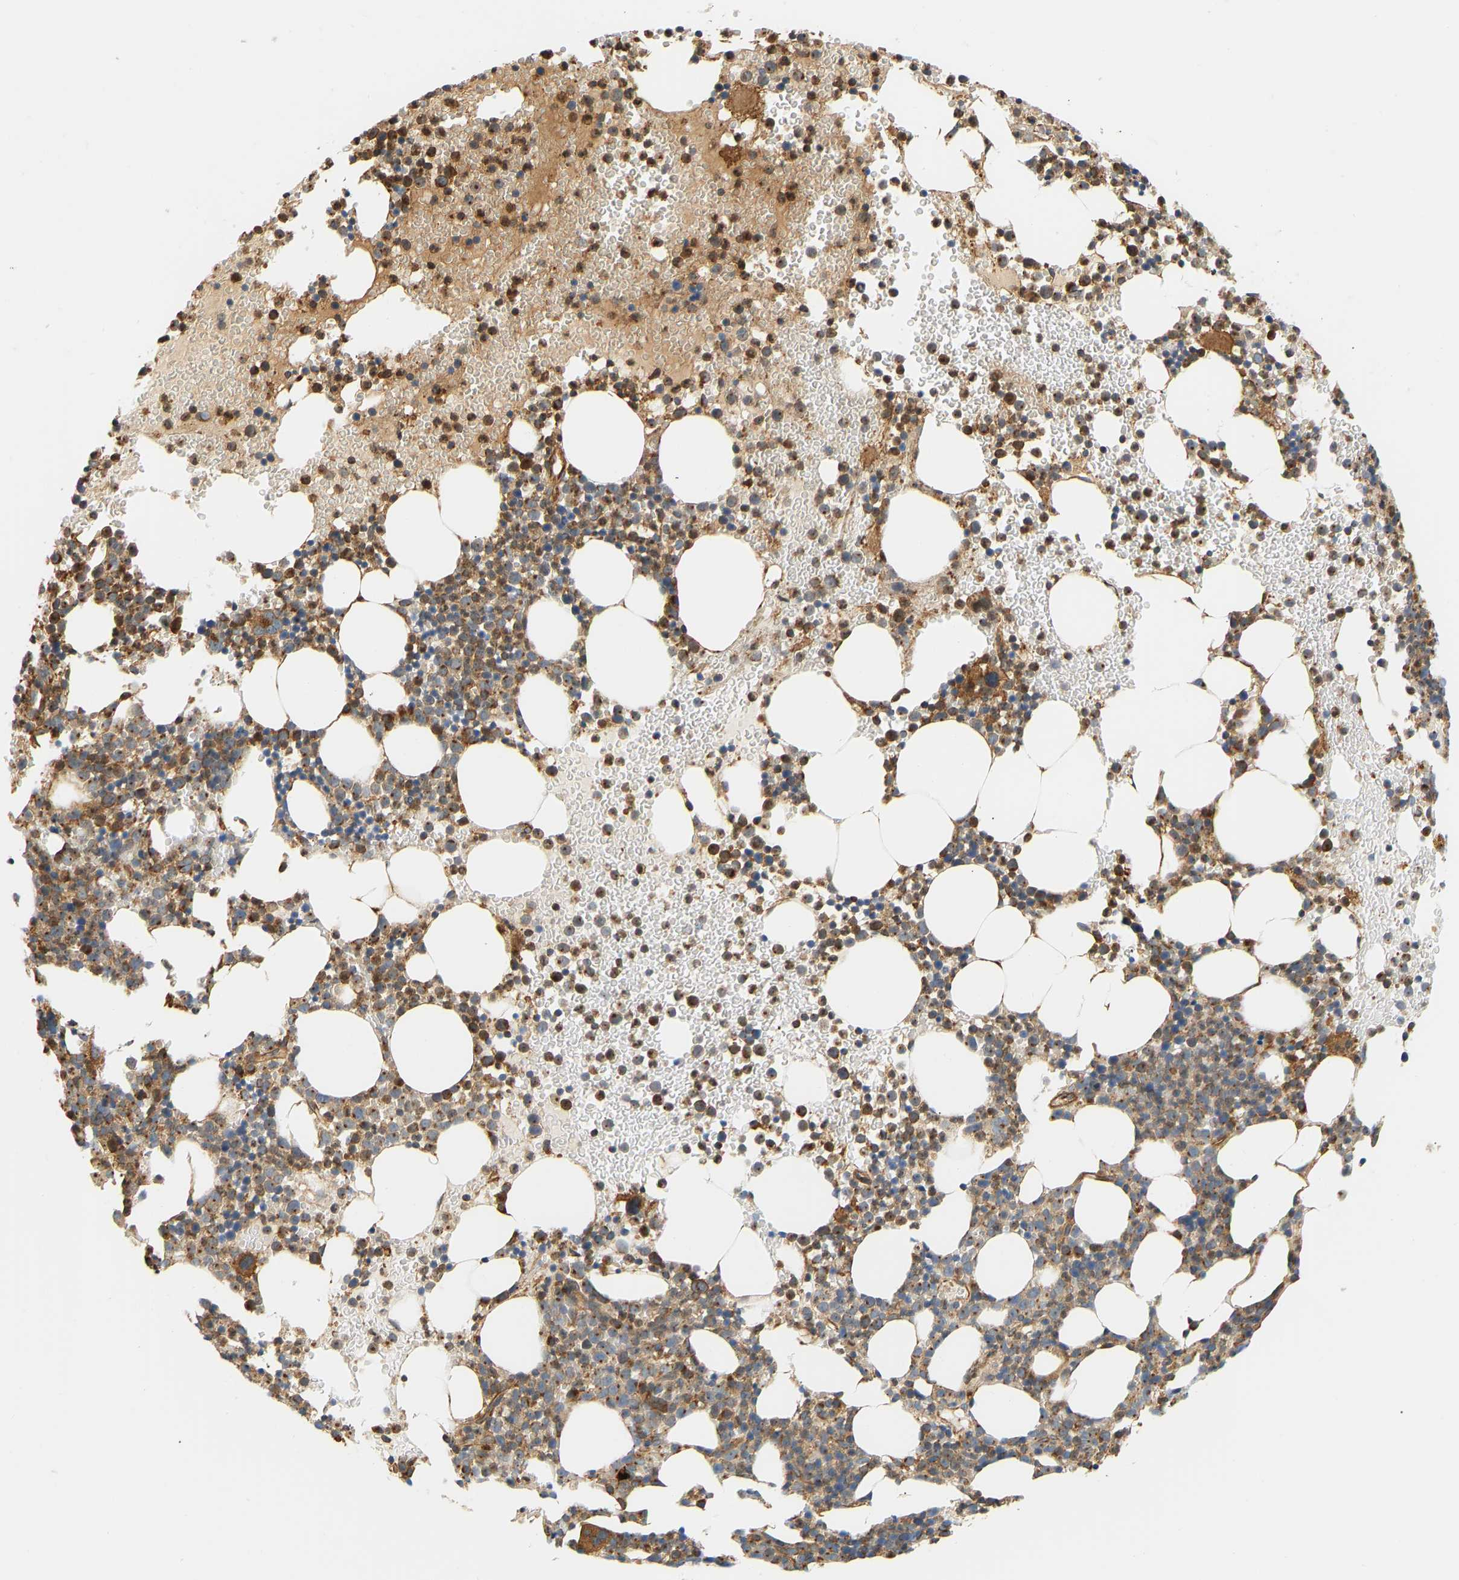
{"staining": {"intensity": "moderate", "quantity": ">75%", "location": "cytoplasmic/membranous"}, "tissue": "bone marrow", "cell_type": "Hematopoietic cells", "image_type": "normal", "snomed": [{"axis": "morphology", "description": "Normal tissue, NOS"}, {"axis": "morphology", "description": "Inflammation, NOS"}, {"axis": "topography", "description": "Bone marrow"}], "caption": "Immunohistochemistry photomicrograph of benign bone marrow: human bone marrow stained using IHC exhibits medium levels of moderate protein expression localized specifically in the cytoplasmic/membranous of hematopoietic cells, appearing as a cytoplasmic/membranous brown color.", "gene": "CEP57", "patient": {"sex": "female", "age": 67}}